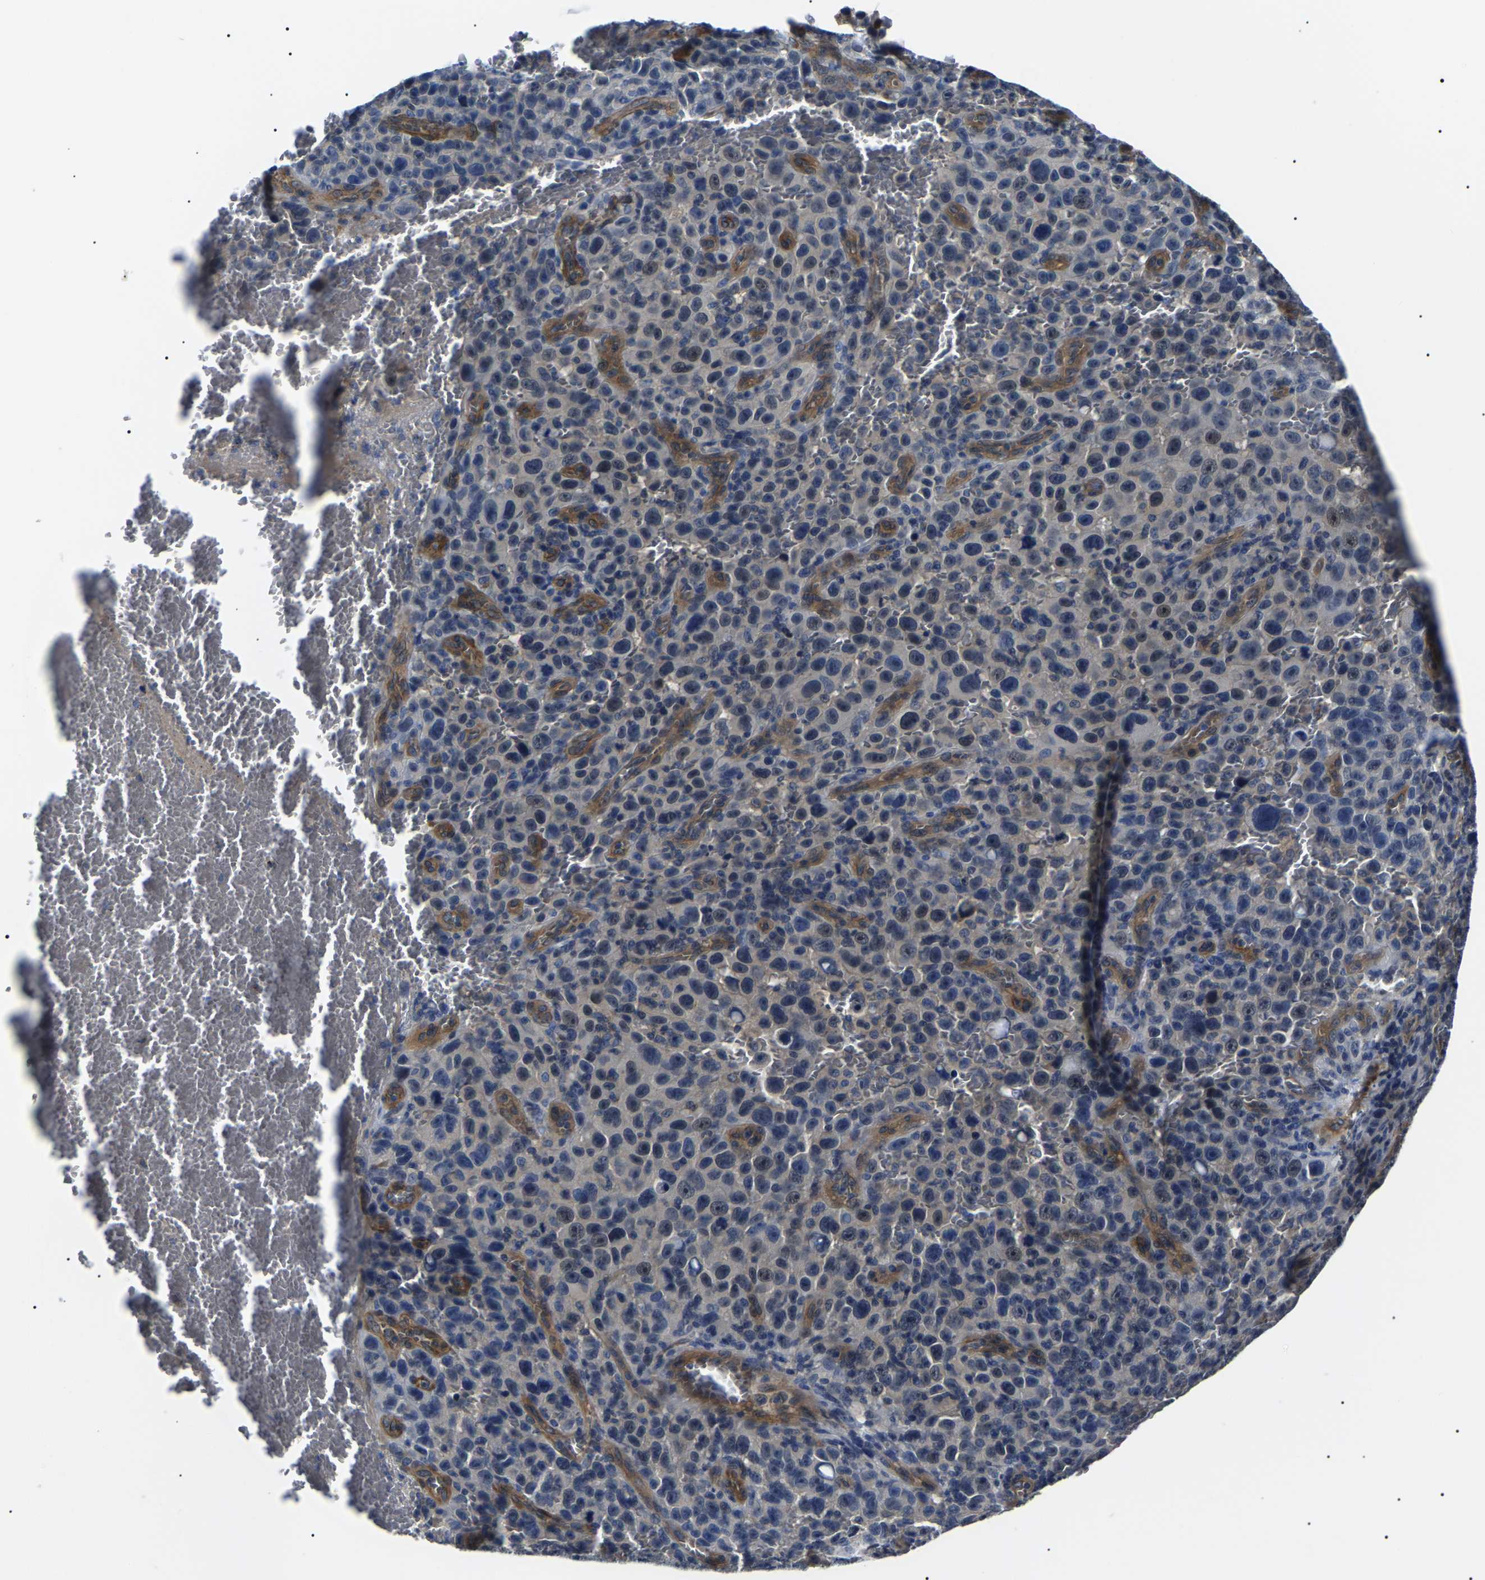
{"staining": {"intensity": "negative", "quantity": "none", "location": "none"}, "tissue": "melanoma", "cell_type": "Tumor cells", "image_type": "cancer", "snomed": [{"axis": "morphology", "description": "Malignant melanoma, NOS"}, {"axis": "topography", "description": "Skin"}], "caption": "Malignant melanoma stained for a protein using immunohistochemistry (IHC) shows no staining tumor cells.", "gene": "KLHL42", "patient": {"sex": "female", "age": 82}}